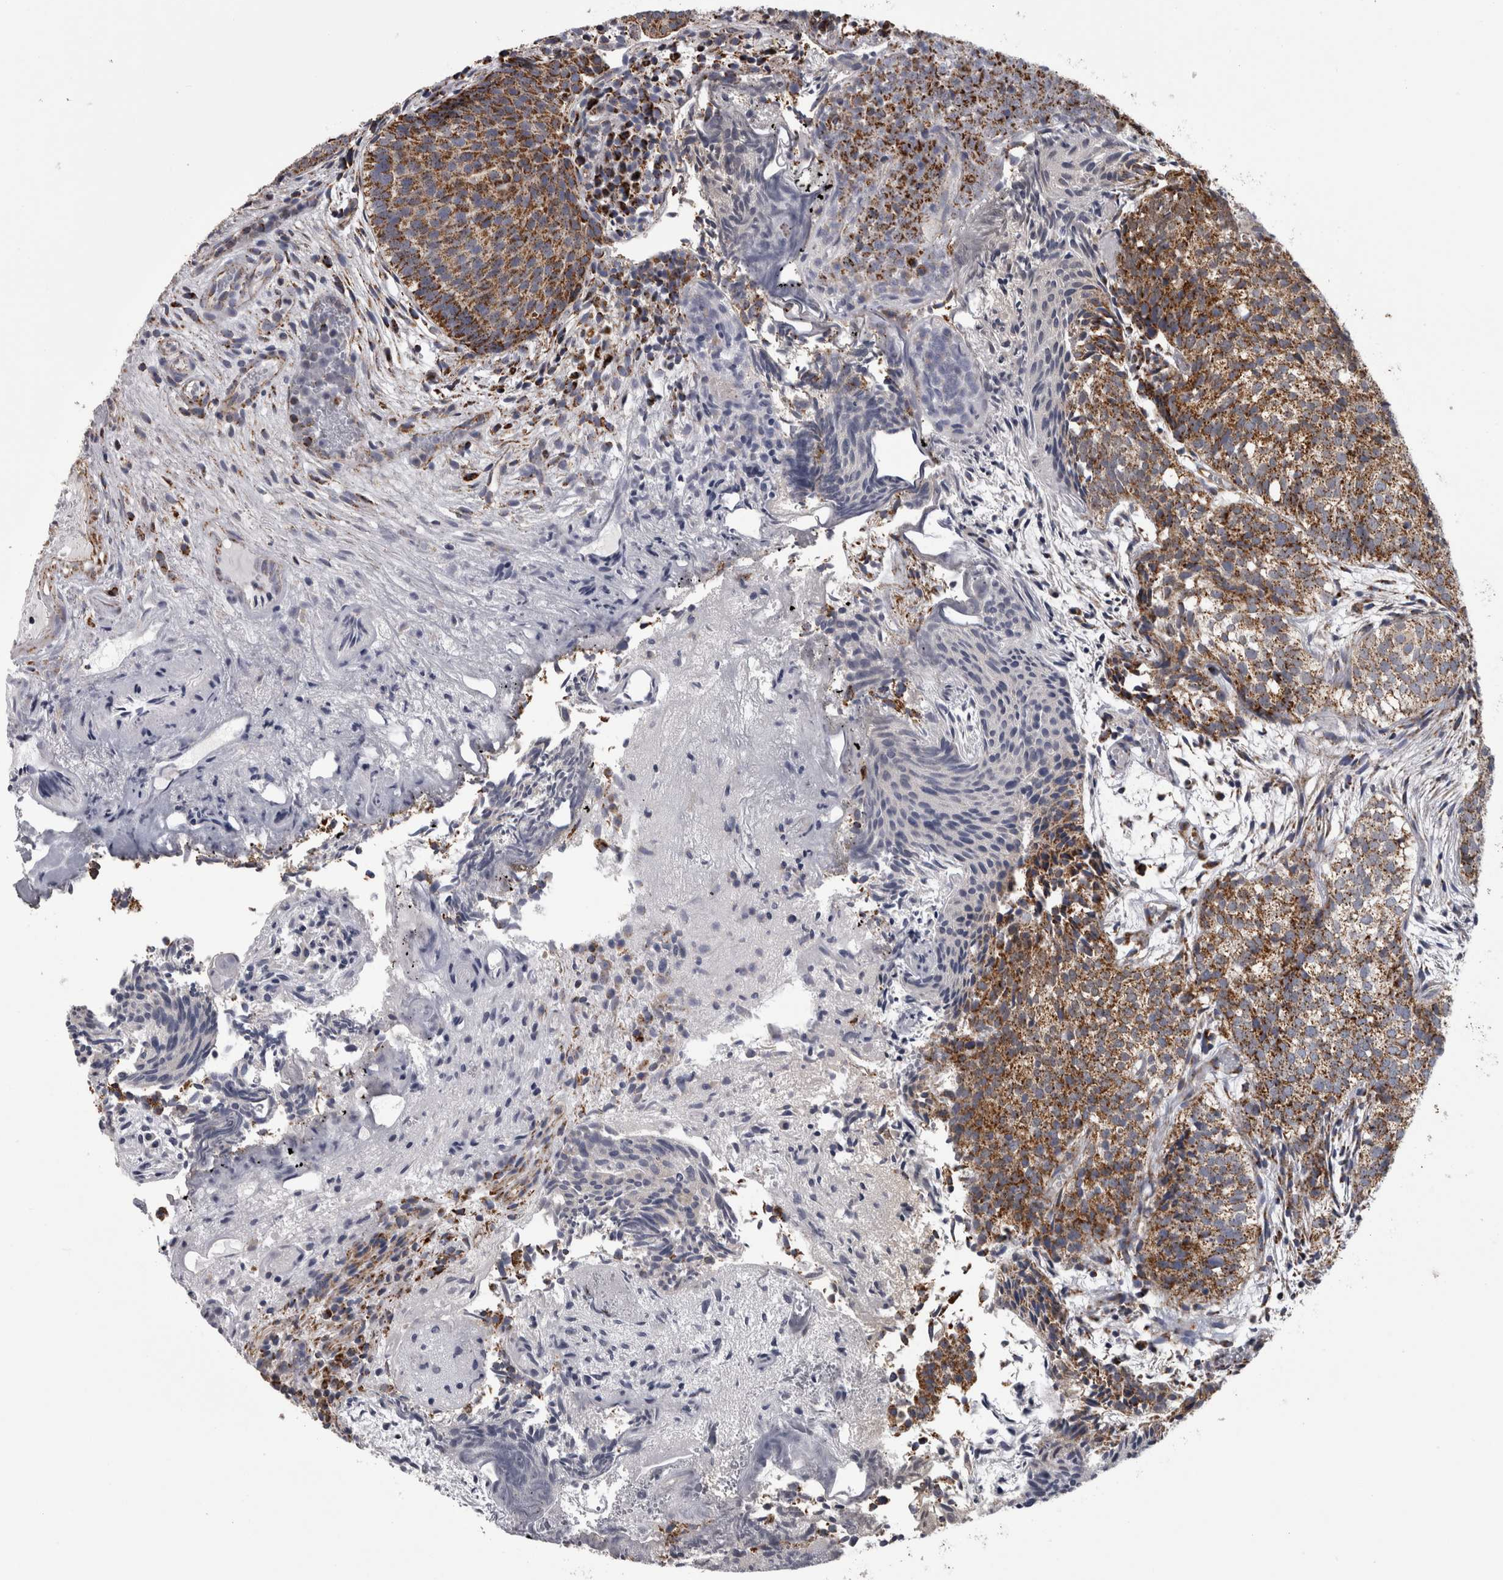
{"staining": {"intensity": "strong", "quantity": ">75%", "location": "cytoplasmic/membranous"}, "tissue": "urothelial cancer", "cell_type": "Tumor cells", "image_type": "cancer", "snomed": [{"axis": "morphology", "description": "Urothelial carcinoma, Low grade"}, {"axis": "topography", "description": "Urinary bladder"}], "caption": "Immunohistochemical staining of human low-grade urothelial carcinoma shows high levels of strong cytoplasmic/membranous positivity in approximately >75% of tumor cells. (DAB (3,3'-diaminobenzidine) IHC with brightfield microscopy, high magnification).", "gene": "MDH2", "patient": {"sex": "male", "age": 86}}